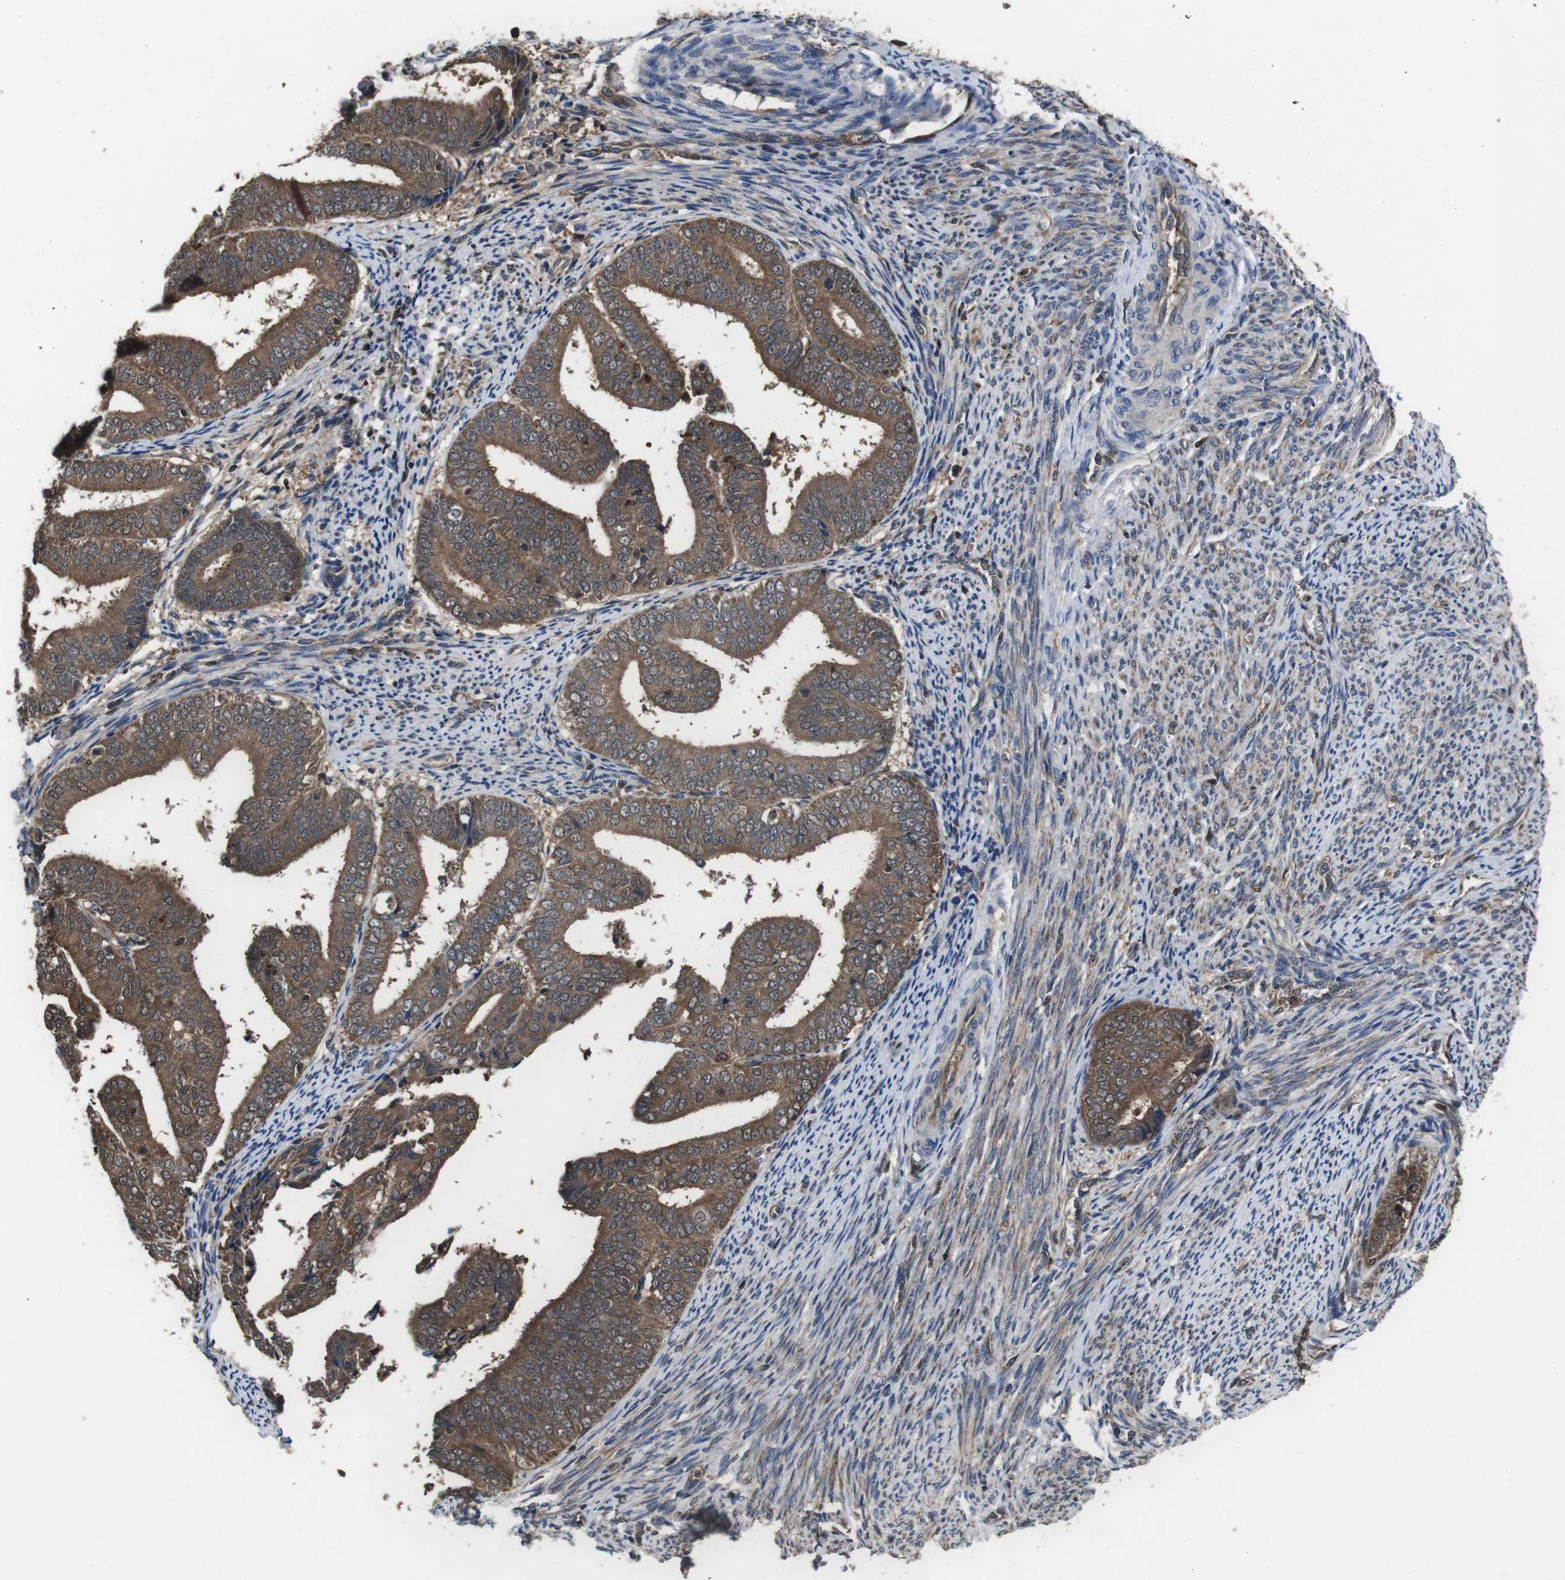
{"staining": {"intensity": "moderate", "quantity": ">75%", "location": "cytoplasmic/membranous"}, "tissue": "endometrial cancer", "cell_type": "Tumor cells", "image_type": "cancer", "snomed": [{"axis": "morphology", "description": "Adenocarcinoma, NOS"}, {"axis": "topography", "description": "Endometrium"}], "caption": "Moderate cytoplasmic/membranous staining is seen in about >75% of tumor cells in adenocarcinoma (endometrial).", "gene": "CXCL11", "patient": {"sex": "female", "age": 63}}